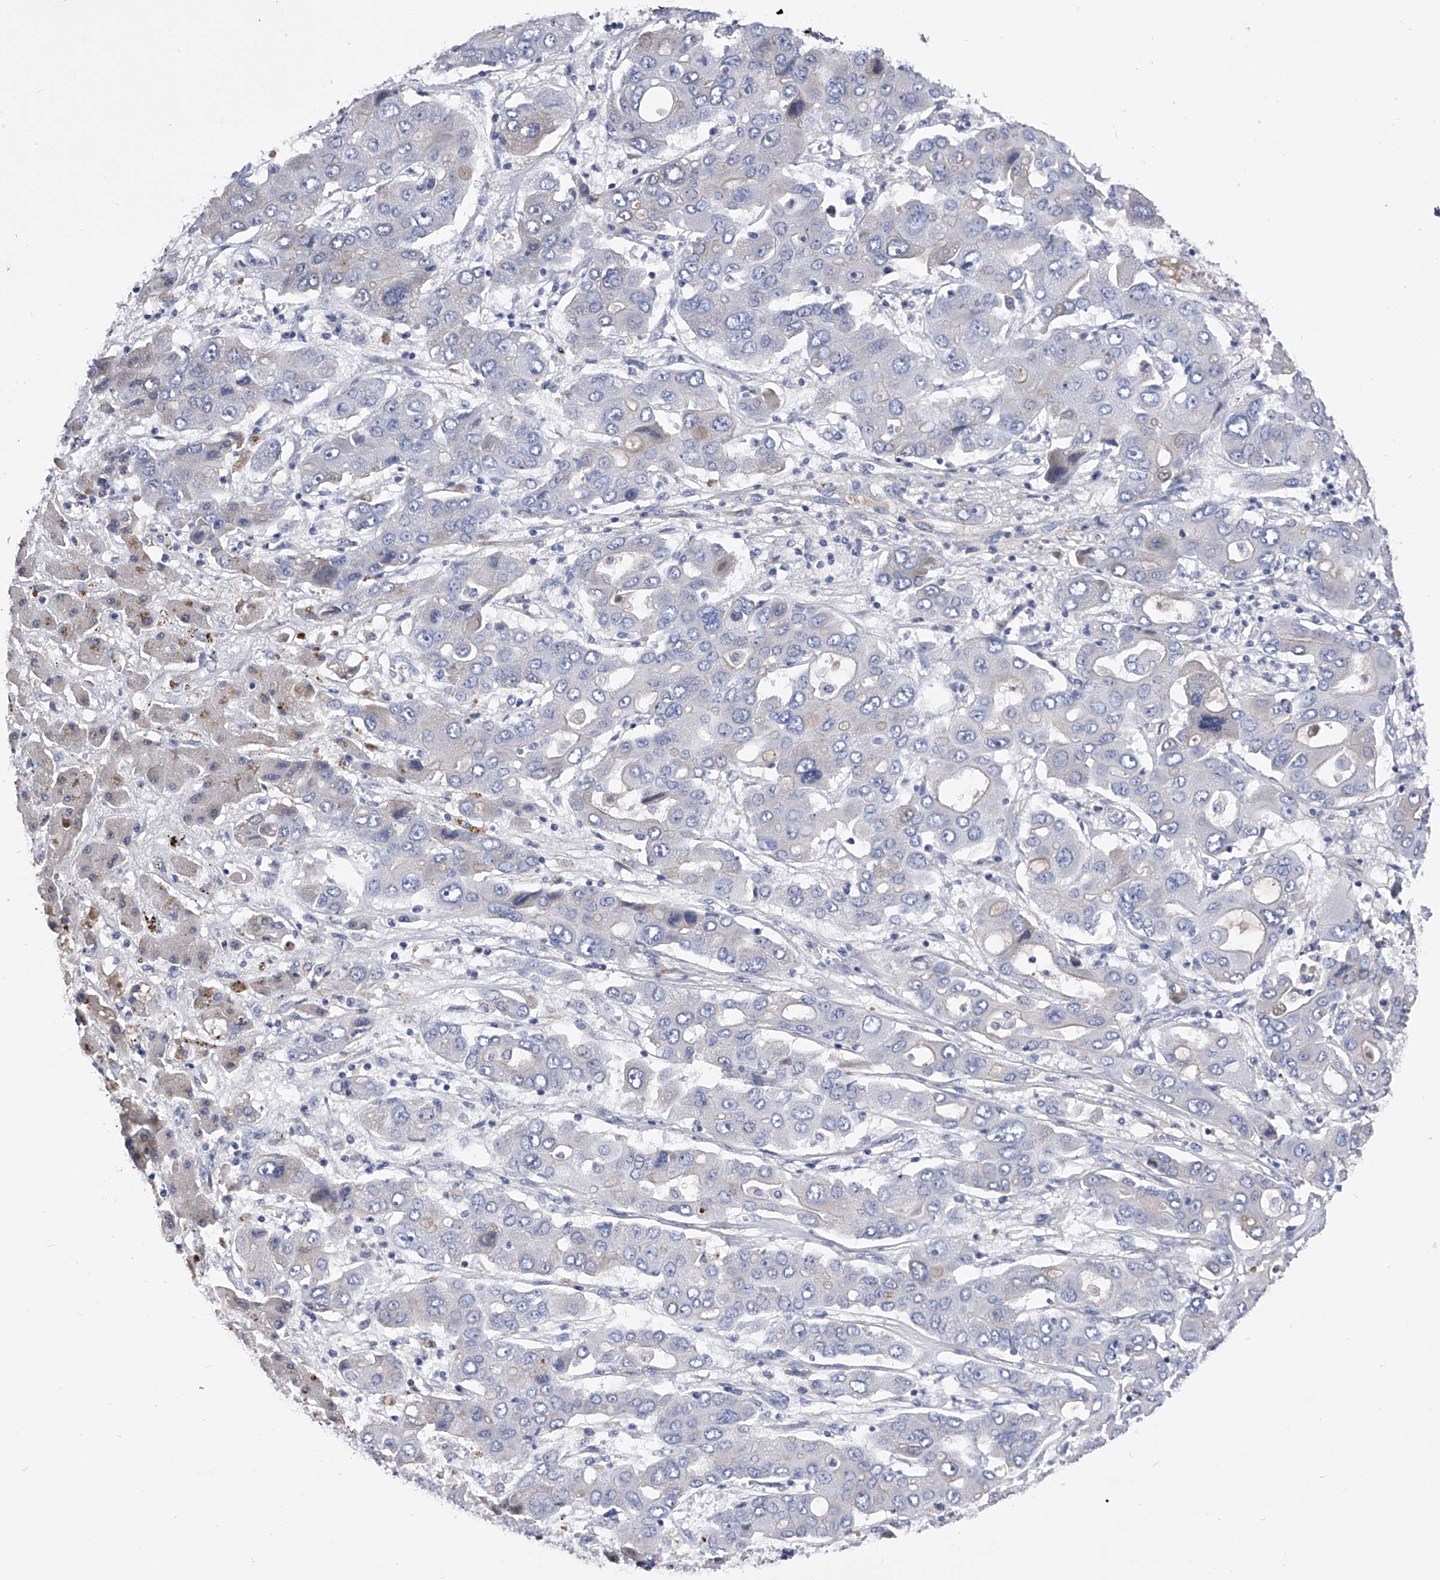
{"staining": {"intensity": "negative", "quantity": "none", "location": "none"}, "tissue": "liver cancer", "cell_type": "Tumor cells", "image_type": "cancer", "snomed": [{"axis": "morphology", "description": "Cholangiocarcinoma"}, {"axis": "topography", "description": "Liver"}], "caption": "This image is of cholangiocarcinoma (liver) stained with IHC to label a protein in brown with the nuclei are counter-stained blue. There is no positivity in tumor cells.", "gene": "EFCAB7", "patient": {"sex": "male", "age": 67}}